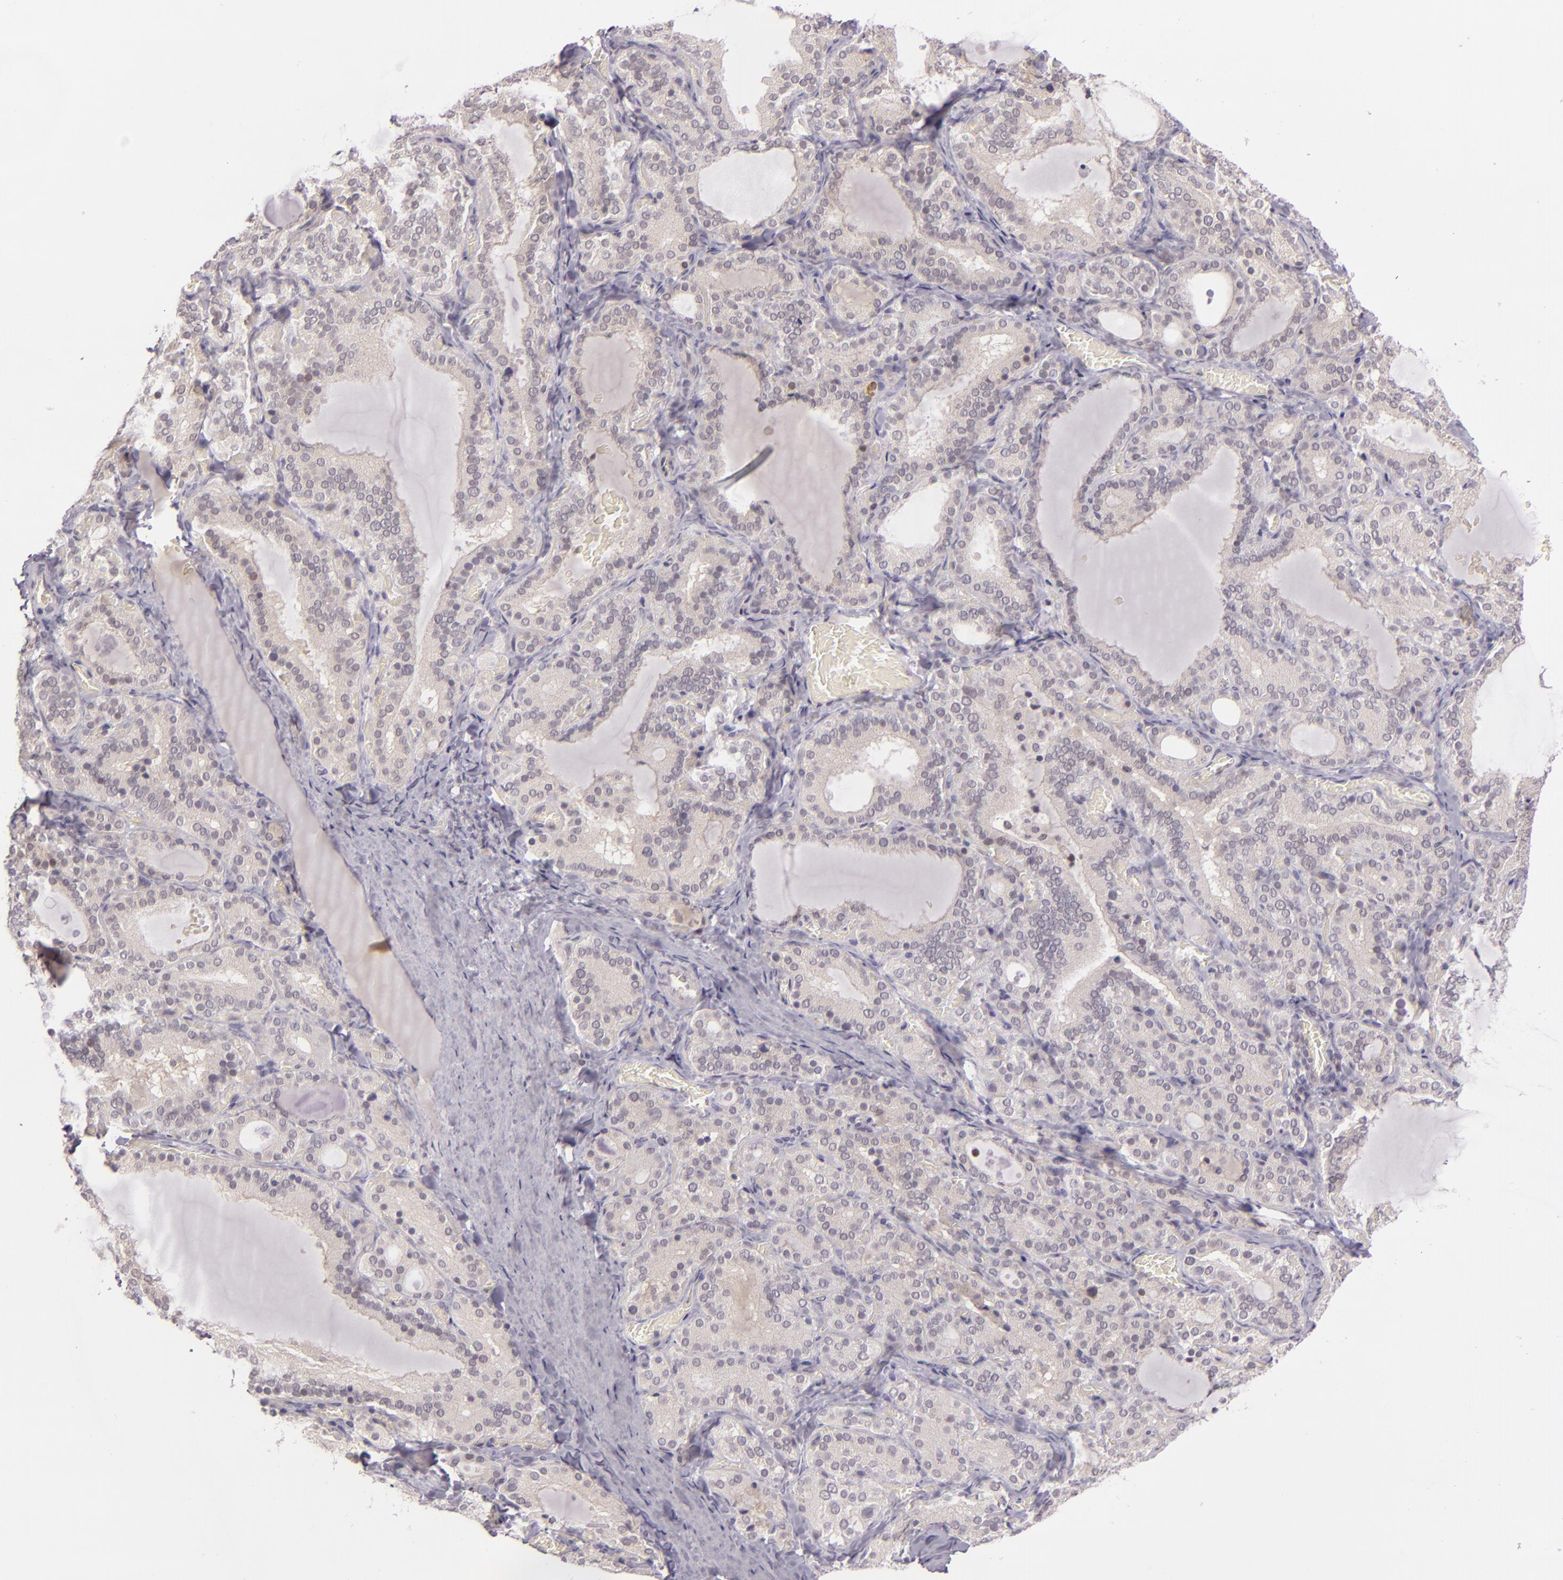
{"staining": {"intensity": "weak", "quantity": "<25%", "location": "cytoplasmic/membranous"}, "tissue": "thyroid gland", "cell_type": "Glandular cells", "image_type": "normal", "snomed": [{"axis": "morphology", "description": "Normal tissue, NOS"}, {"axis": "topography", "description": "Thyroid gland"}], "caption": "This photomicrograph is of benign thyroid gland stained with IHC to label a protein in brown with the nuclei are counter-stained blue. There is no positivity in glandular cells.", "gene": "CSE1L", "patient": {"sex": "female", "age": 33}}